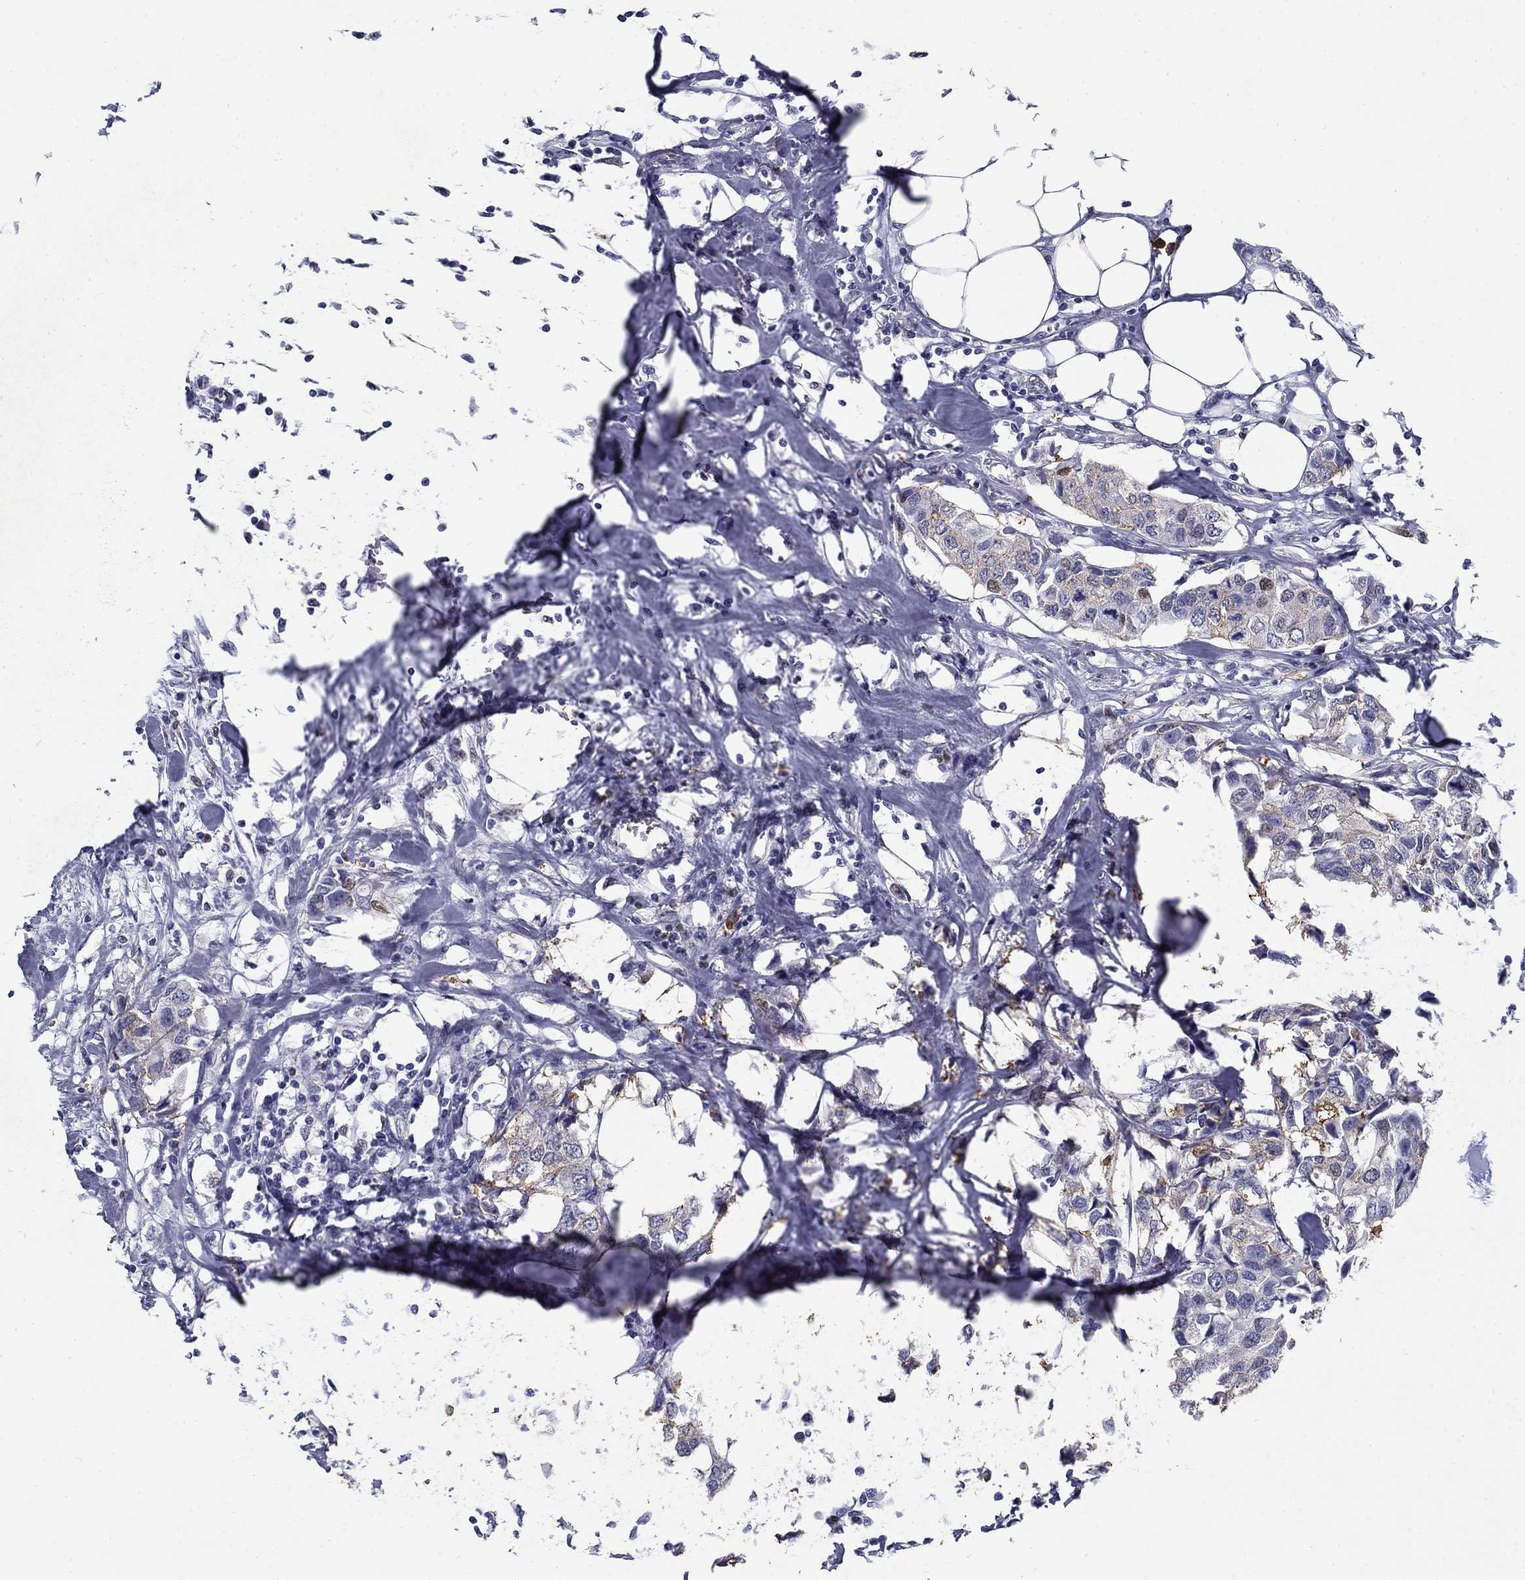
{"staining": {"intensity": "weak", "quantity": "<25%", "location": "nuclear"}, "tissue": "breast cancer", "cell_type": "Tumor cells", "image_type": "cancer", "snomed": [{"axis": "morphology", "description": "Duct carcinoma"}, {"axis": "topography", "description": "Breast"}], "caption": "Tumor cells show no significant protein expression in breast cancer.", "gene": "IGSF8", "patient": {"sex": "female", "age": 80}}